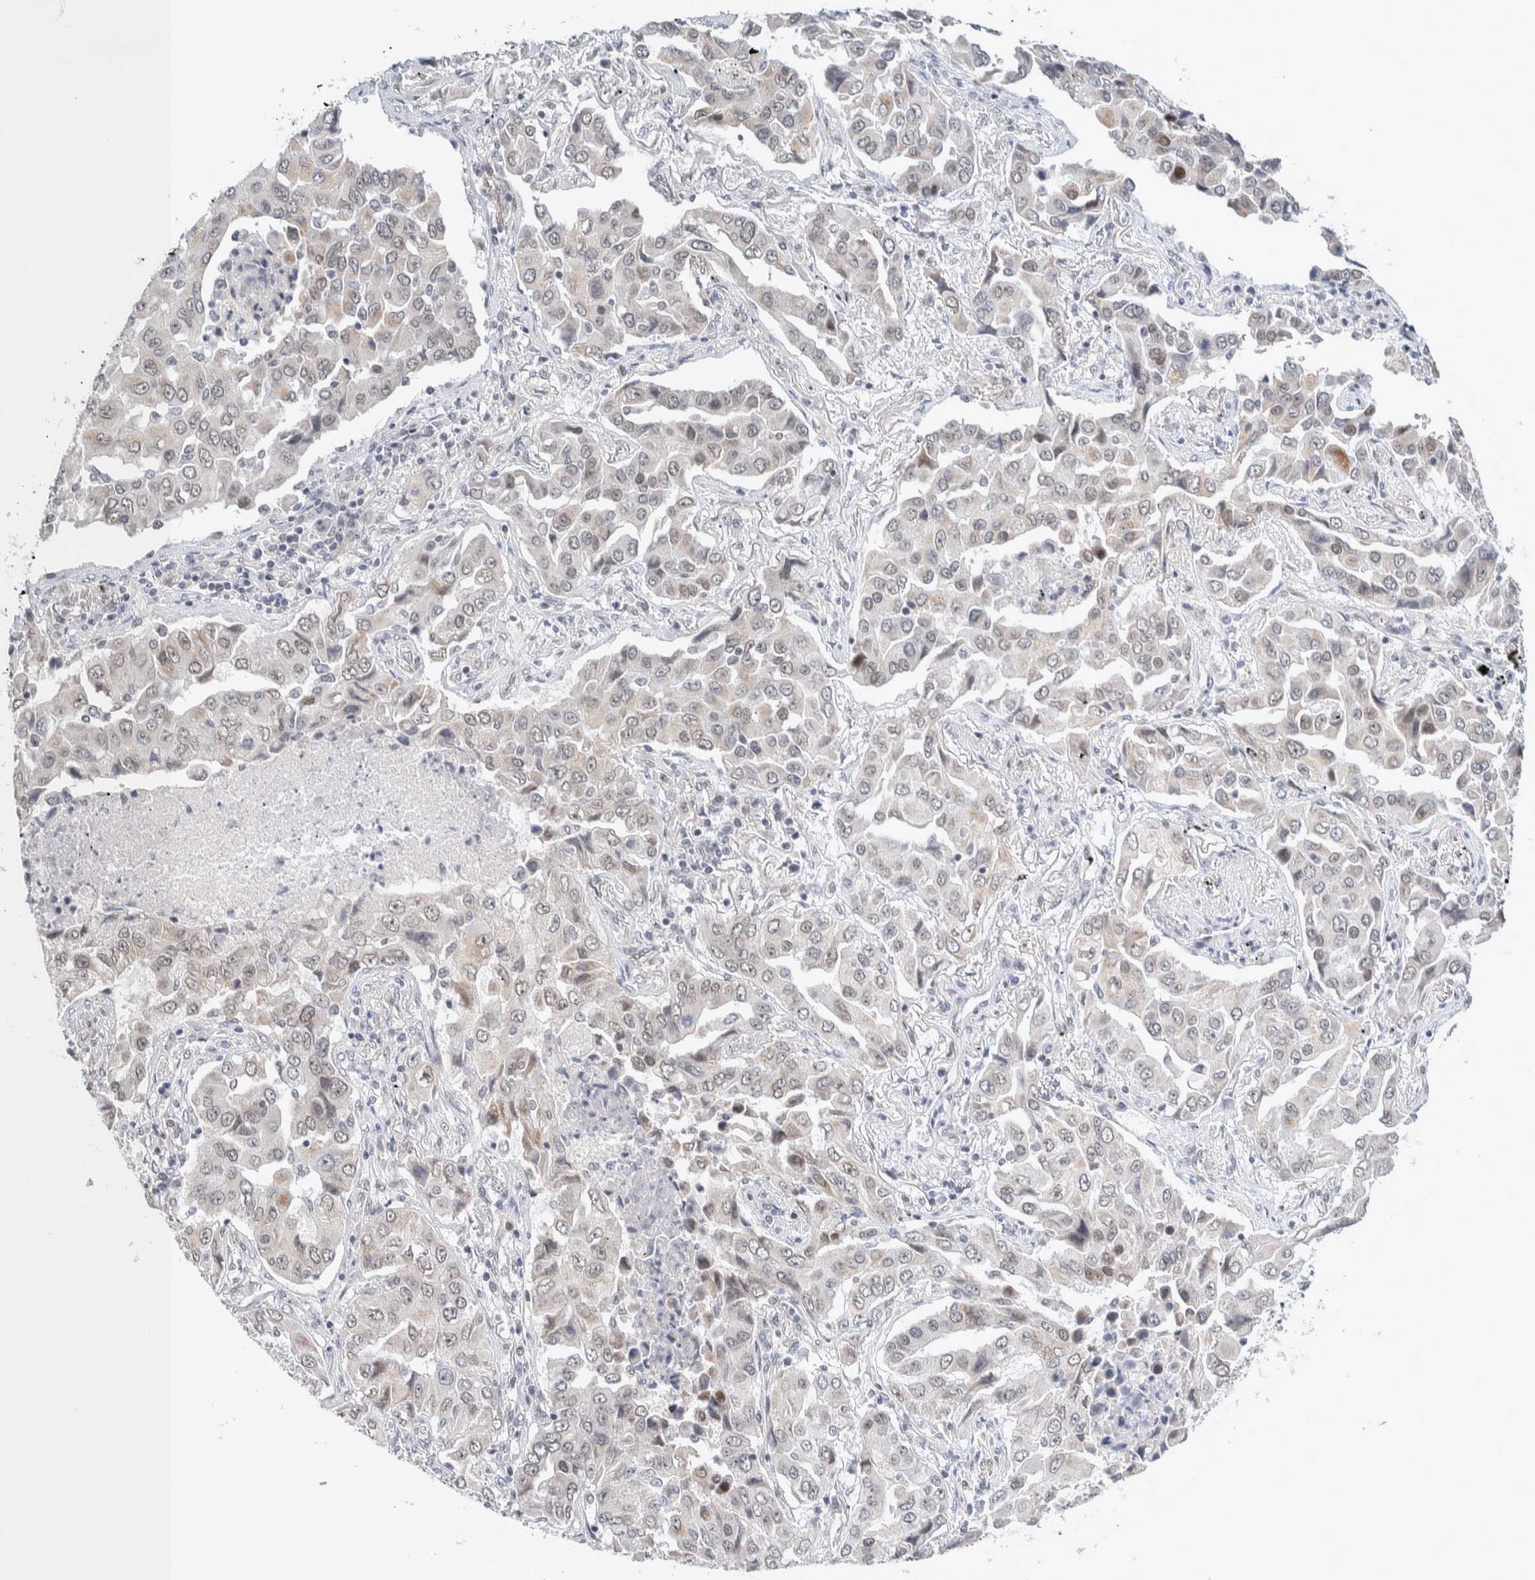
{"staining": {"intensity": "weak", "quantity": "<25%", "location": "nuclear"}, "tissue": "lung cancer", "cell_type": "Tumor cells", "image_type": "cancer", "snomed": [{"axis": "morphology", "description": "Adenocarcinoma, NOS"}, {"axis": "topography", "description": "Lung"}], "caption": "Tumor cells show no significant positivity in adenocarcinoma (lung). The staining is performed using DAB (3,3'-diaminobenzidine) brown chromogen with nuclei counter-stained in using hematoxylin.", "gene": "CRAT", "patient": {"sex": "female", "age": 65}}